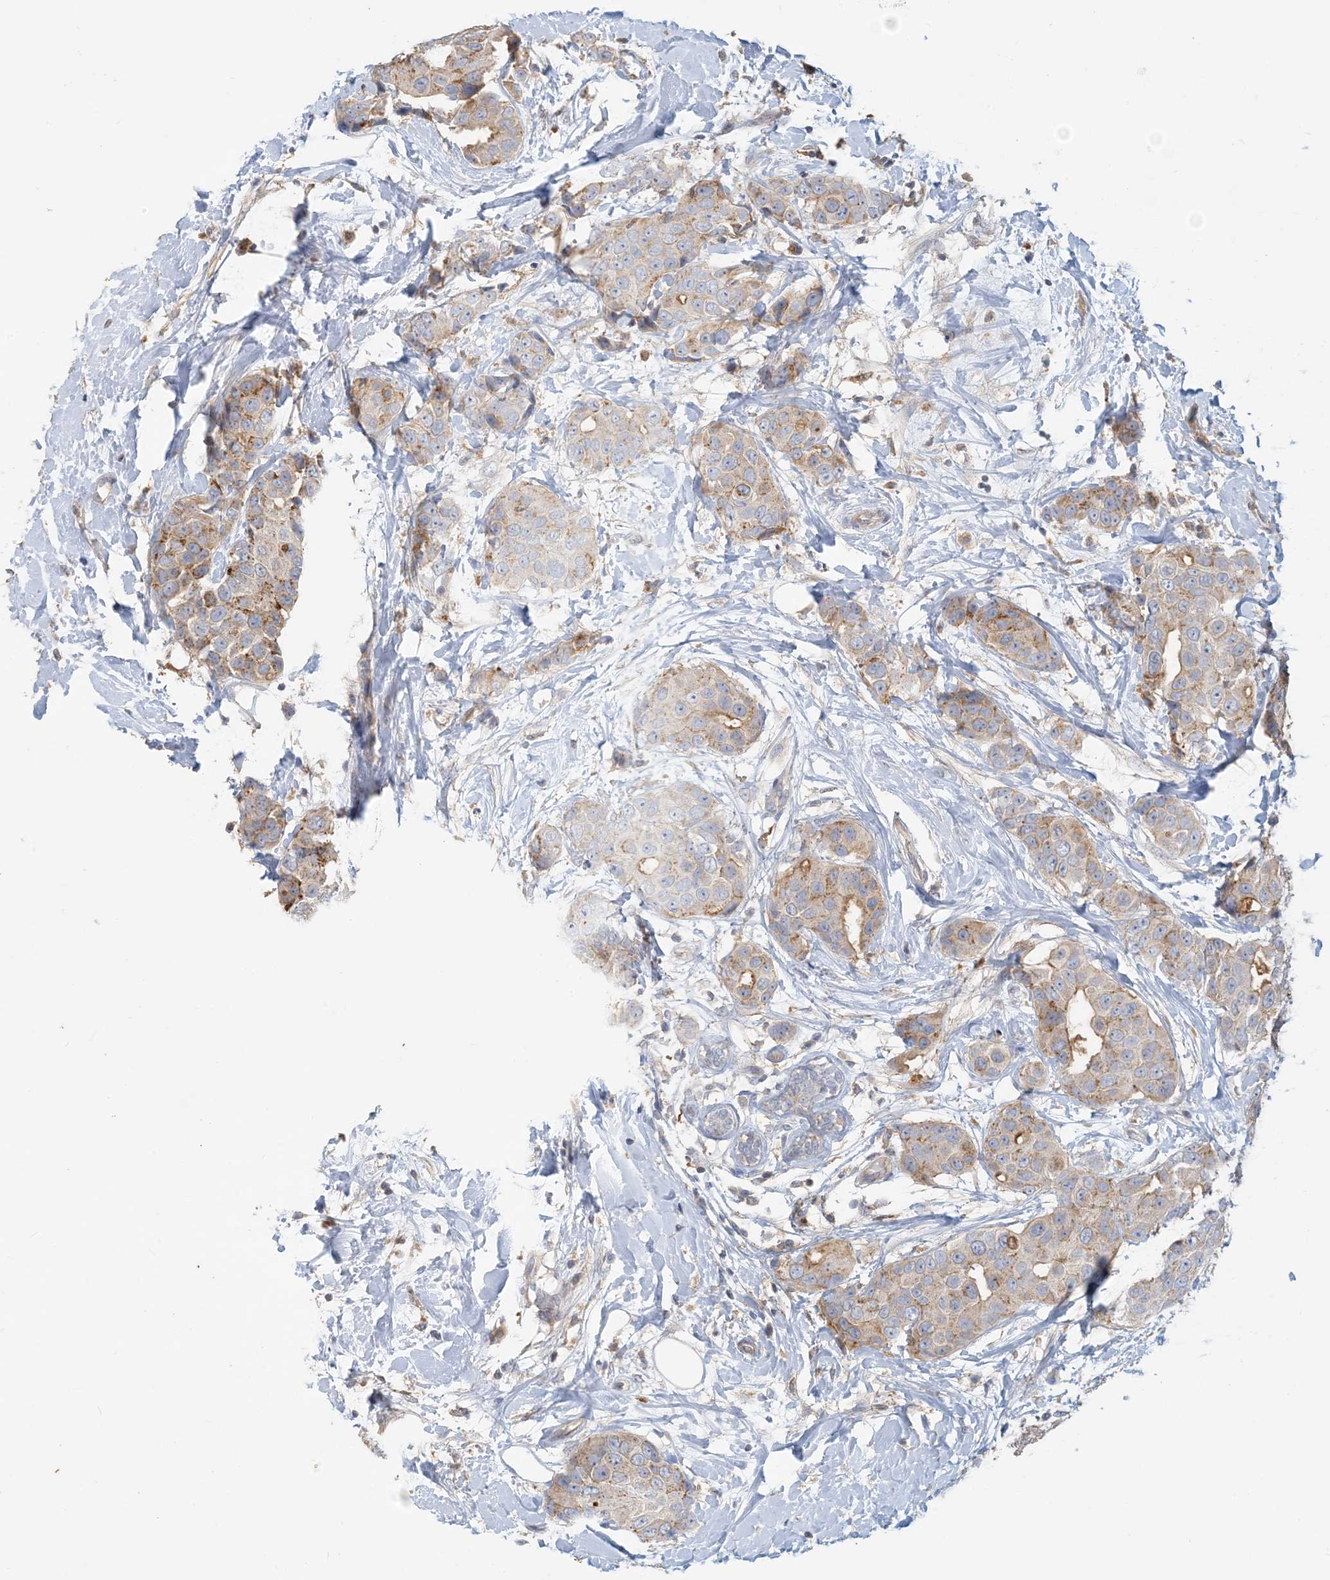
{"staining": {"intensity": "weak", "quantity": "25%-75%", "location": "cytoplasmic/membranous"}, "tissue": "breast cancer", "cell_type": "Tumor cells", "image_type": "cancer", "snomed": [{"axis": "morphology", "description": "Normal tissue, NOS"}, {"axis": "morphology", "description": "Duct carcinoma"}, {"axis": "topography", "description": "Breast"}], "caption": "Weak cytoplasmic/membranous positivity is seen in approximately 25%-75% of tumor cells in breast cancer. Nuclei are stained in blue.", "gene": "SPPL2A", "patient": {"sex": "female", "age": 39}}